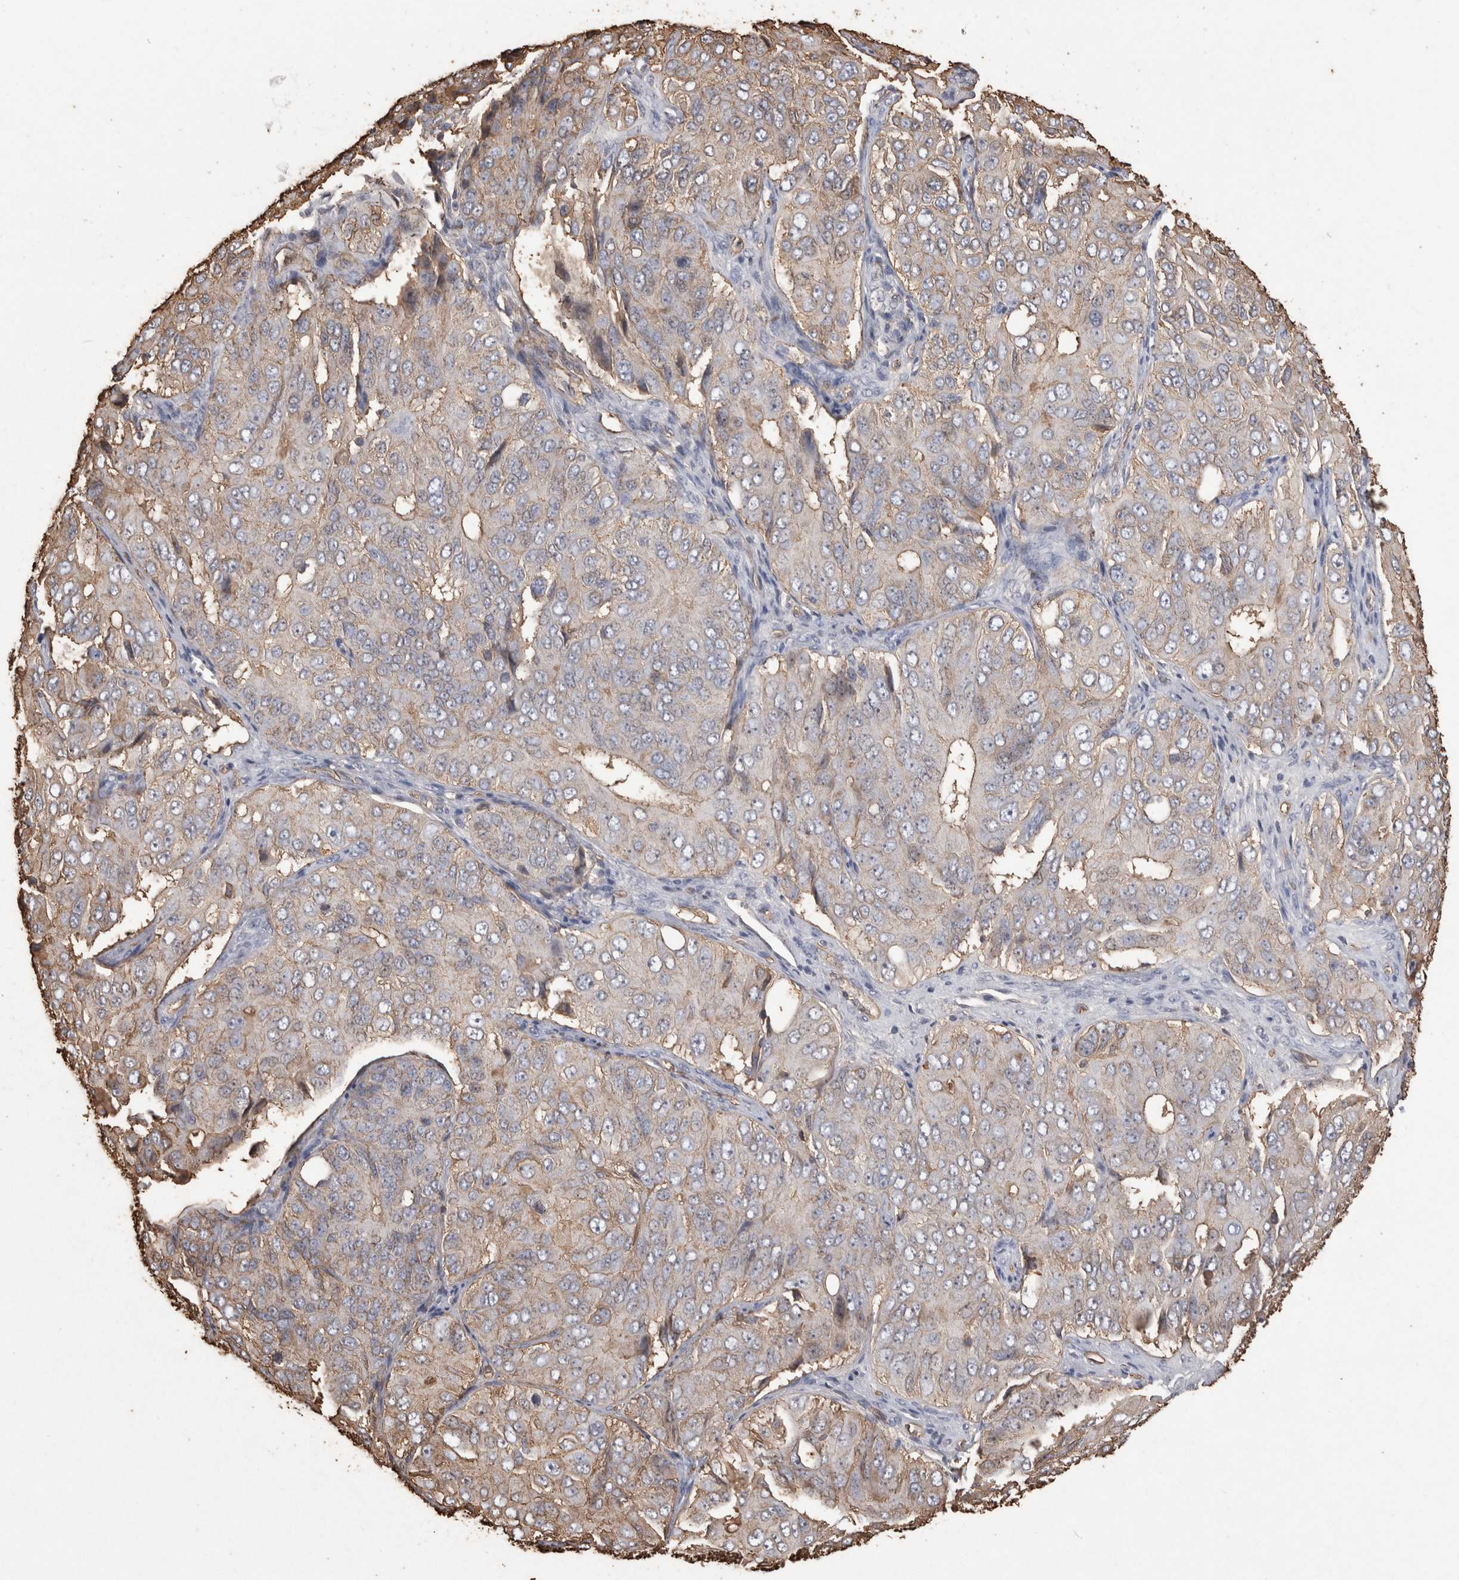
{"staining": {"intensity": "weak", "quantity": "<25%", "location": "cytoplasmic/membranous"}, "tissue": "ovarian cancer", "cell_type": "Tumor cells", "image_type": "cancer", "snomed": [{"axis": "morphology", "description": "Carcinoma, endometroid"}, {"axis": "topography", "description": "Ovary"}], "caption": "A photomicrograph of ovarian endometroid carcinoma stained for a protein displays no brown staining in tumor cells.", "gene": "IL17RC", "patient": {"sex": "female", "age": 51}}